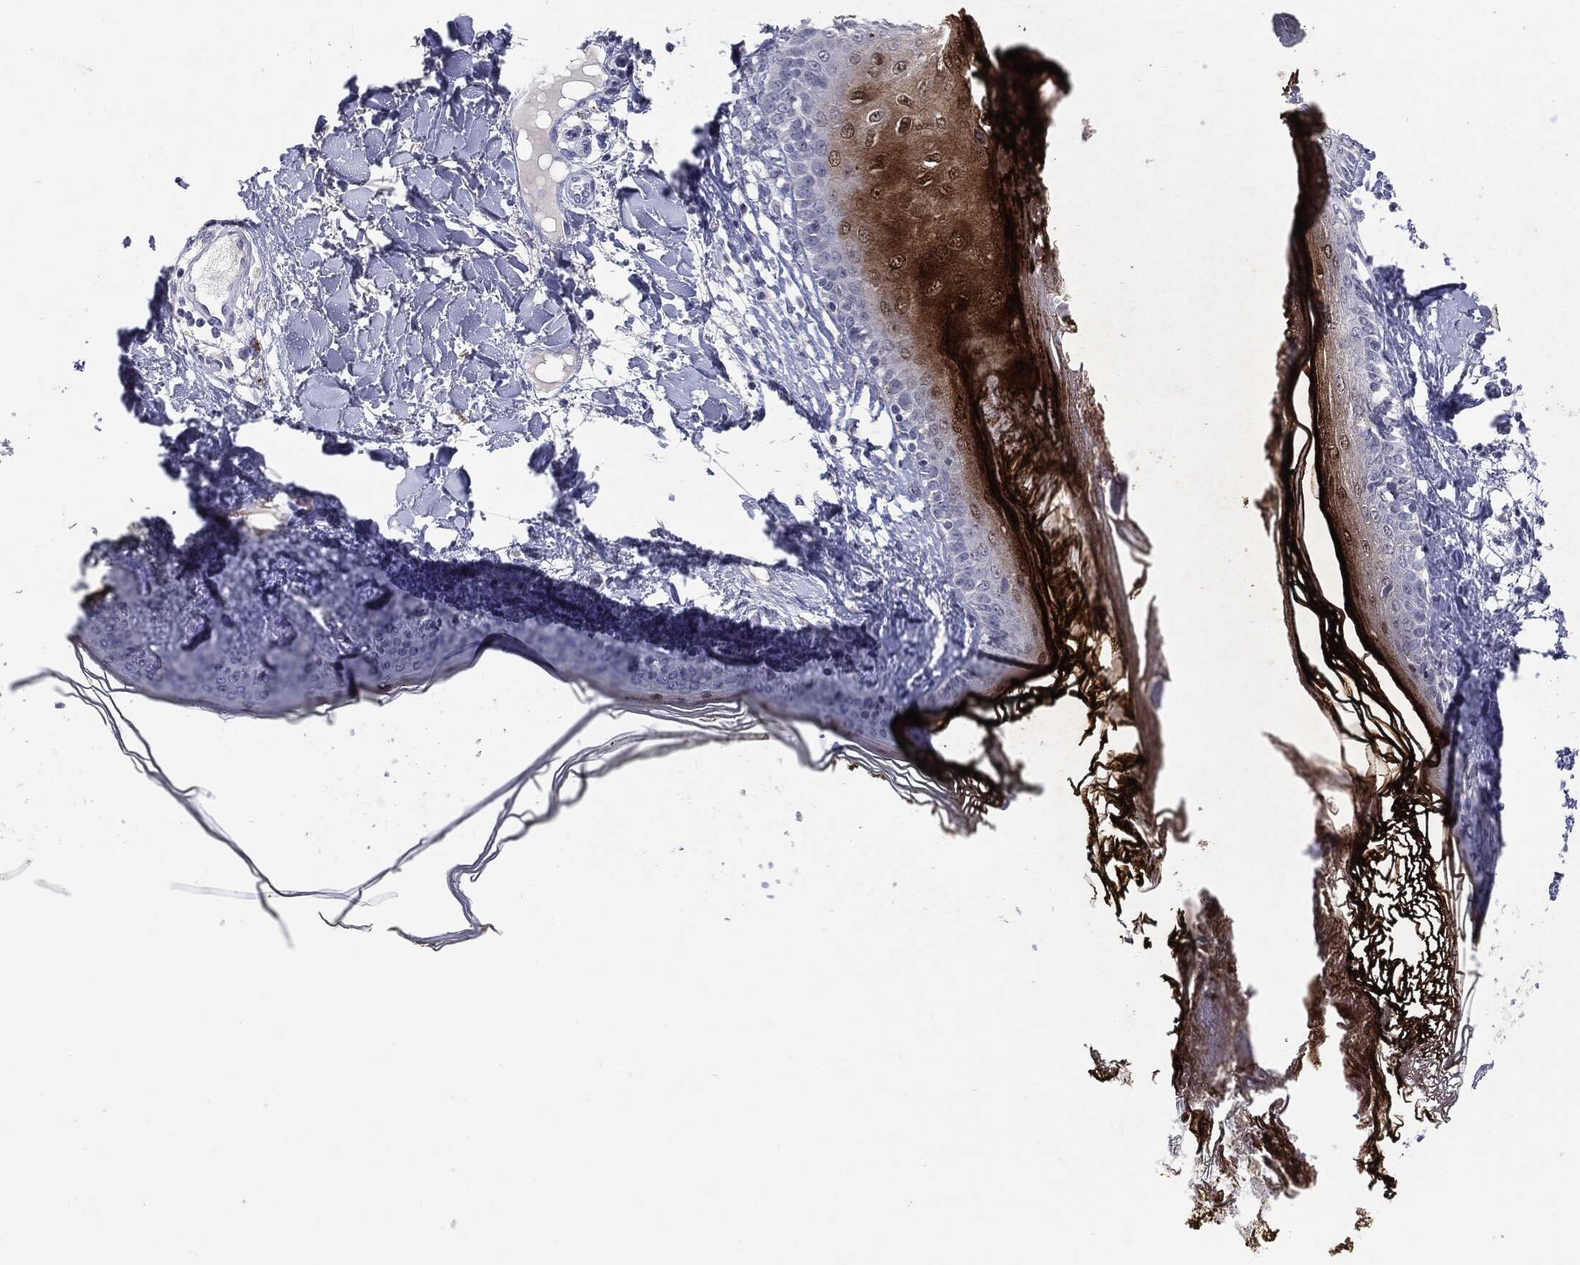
{"staining": {"intensity": "negative", "quantity": "none", "location": "none"}, "tissue": "skin", "cell_type": "Fibroblasts", "image_type": "normal", "snomed": [{"axis": "morphology", "description": "Normal tissue, NOS"}, {"axis": "morphology", "description": "Malignant melanoma, NOS"}, {"axis": "topography", "description": "Skin"}], "caption": "Protein analysis of unremarkable skin reveals no significant positivity in fibroblasts.", "gene": "SERPINB4", "patient": {"sex": "female", "age": 34}}